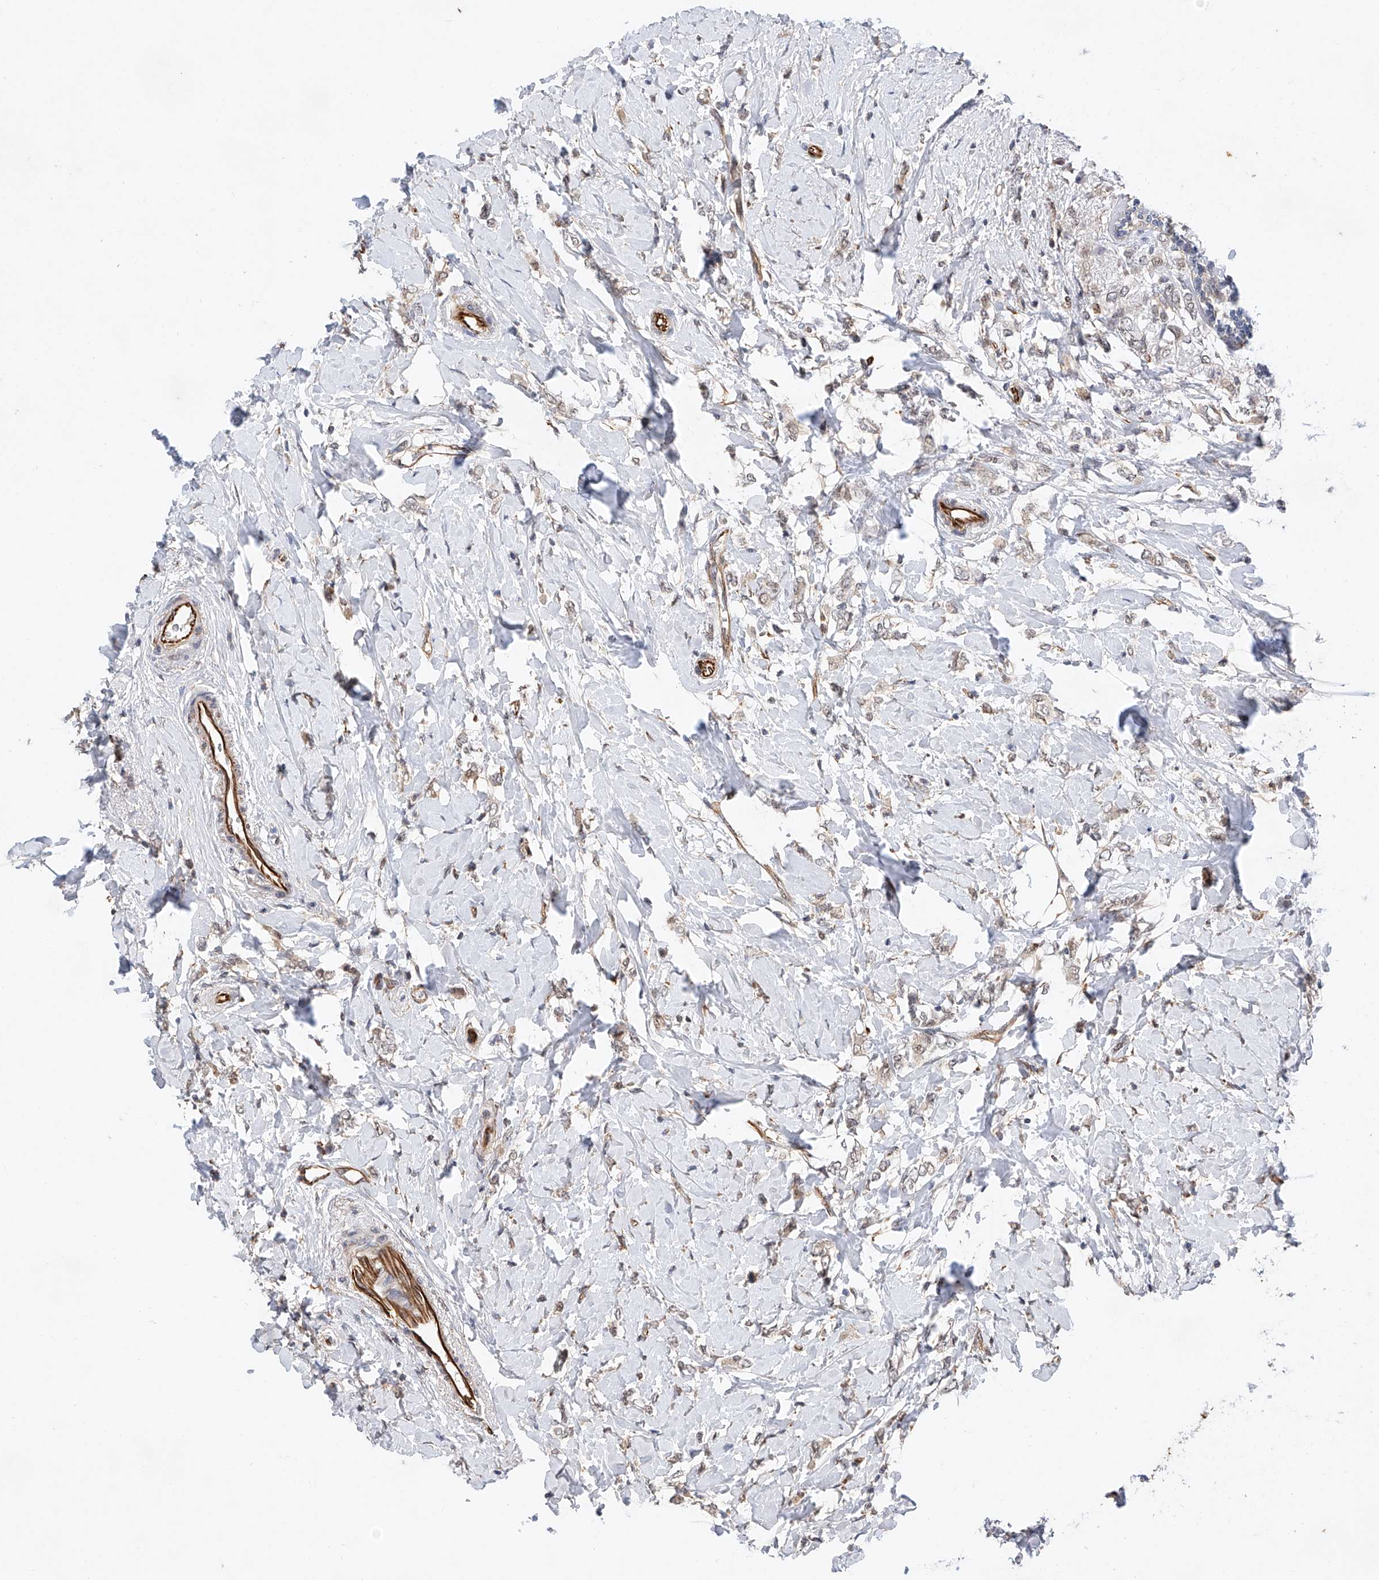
{"staining": {"intensity": "weak", "quantity": "25%-75%", "location": "cytoplasmic/membranous"}, "tissue": "breast cancer", "cell_type": "Tumor cells", "image_type": "cancer", "snomed": [{"axis": "morphology", "description": "Normal tissue, NOS"}, {"axis": "morphology", "description": "Lobular carcinoma"}, {"axis": "topography", "description": "Breast"}], "caption": "A histopathology image of lobular carcinoma (breast) stained for a protein shows weak cytoplasmic/membranous brown staining in tumor cells.", "gene": "AMD1", "patient": {"sex": "female", "age": 47}}